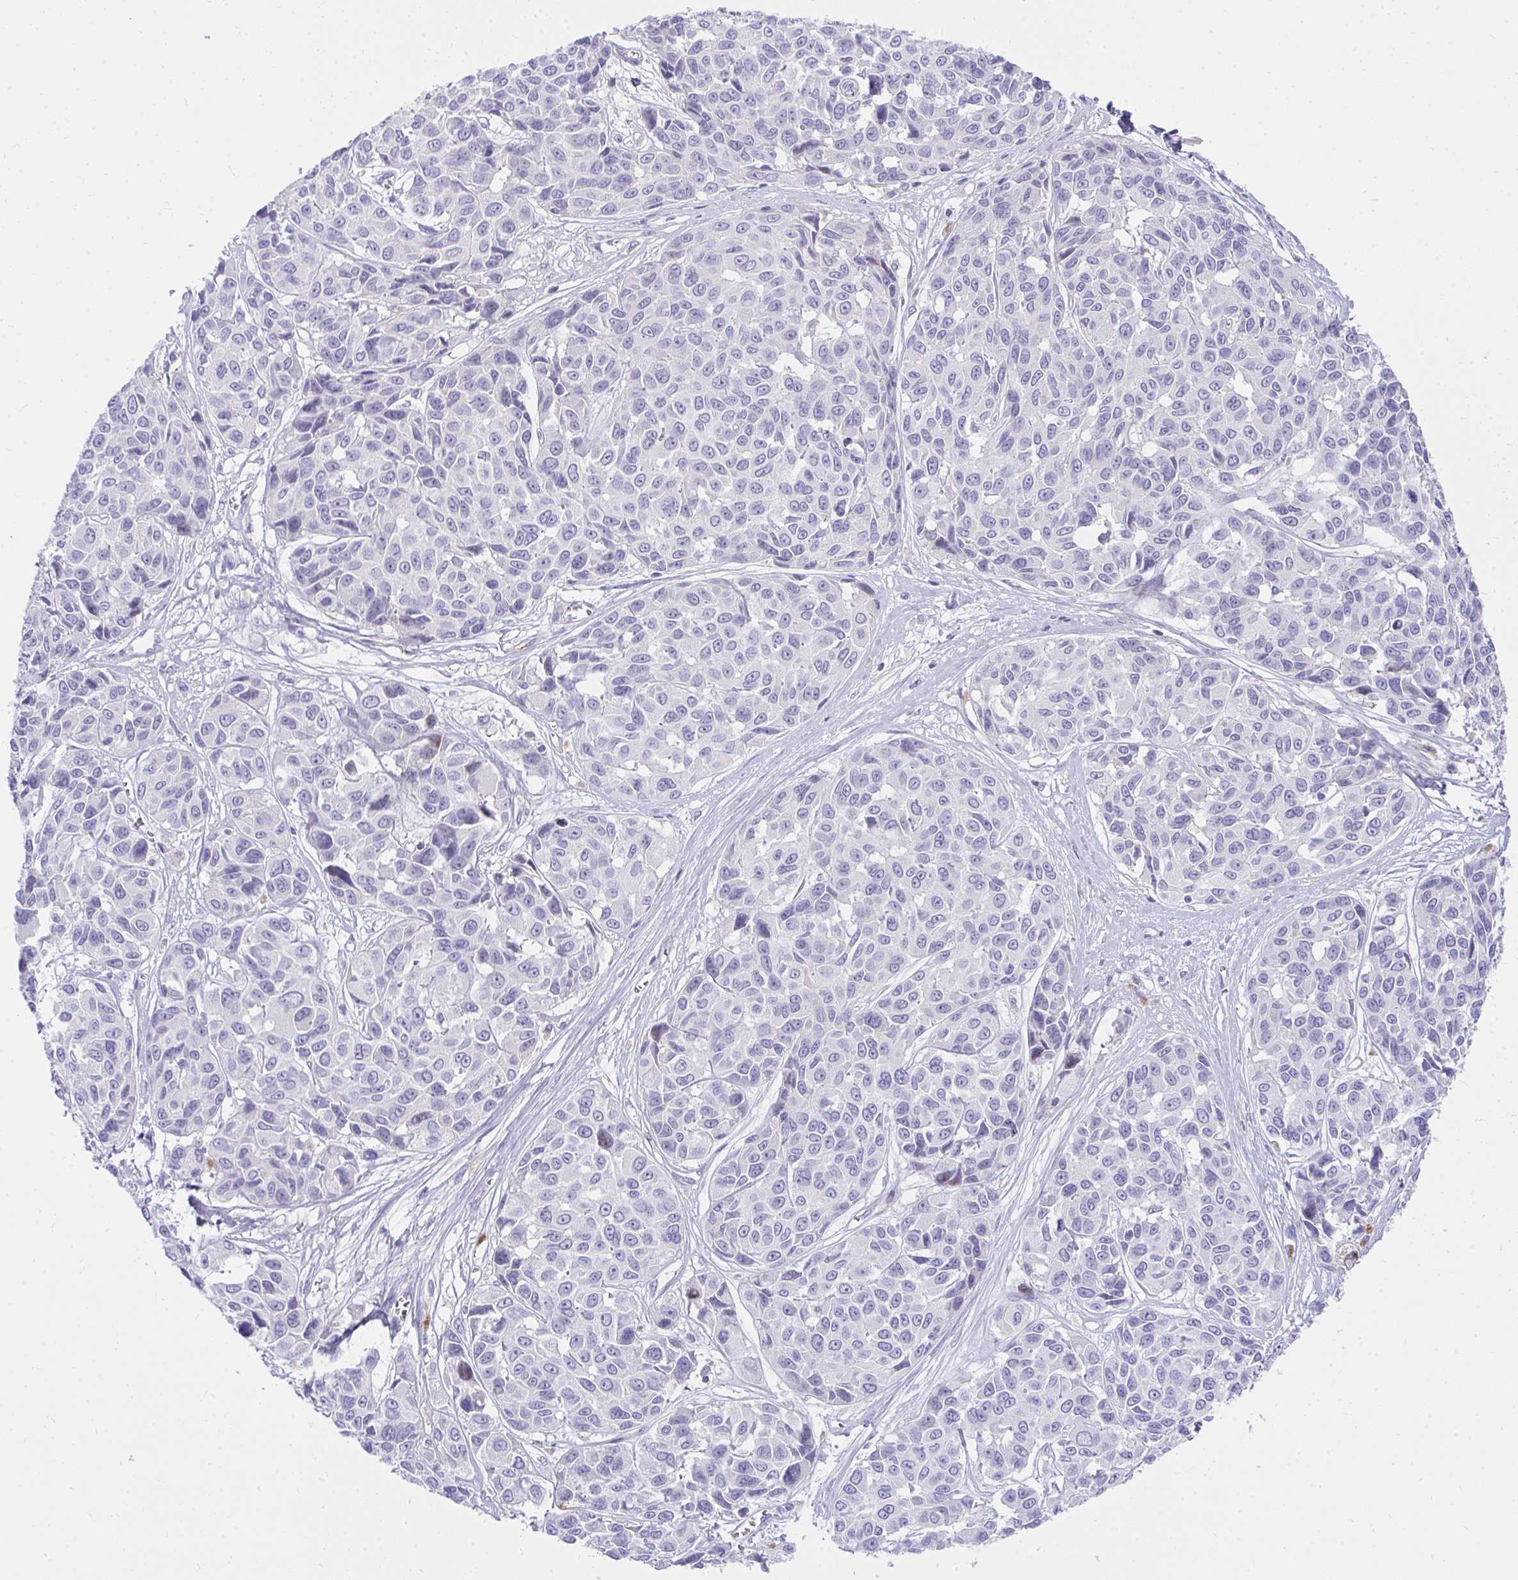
{"staining": {"intensity": "negative", "quantity": "none", "location": "none"}, "tissue": "melanoma", "cell_type": "Tumor cells", "image_type": "cancer", "snomed": [{"axis": "morphology", "description": "Malignant melanoma, NOS"}, {"axis": "topography", "description": "Skin"}], "caption": "Tumor cells are negative for brown protein staining in melanoma.", "gene": "LRRC36", "patient": {"sex": "female", "age": 66}}